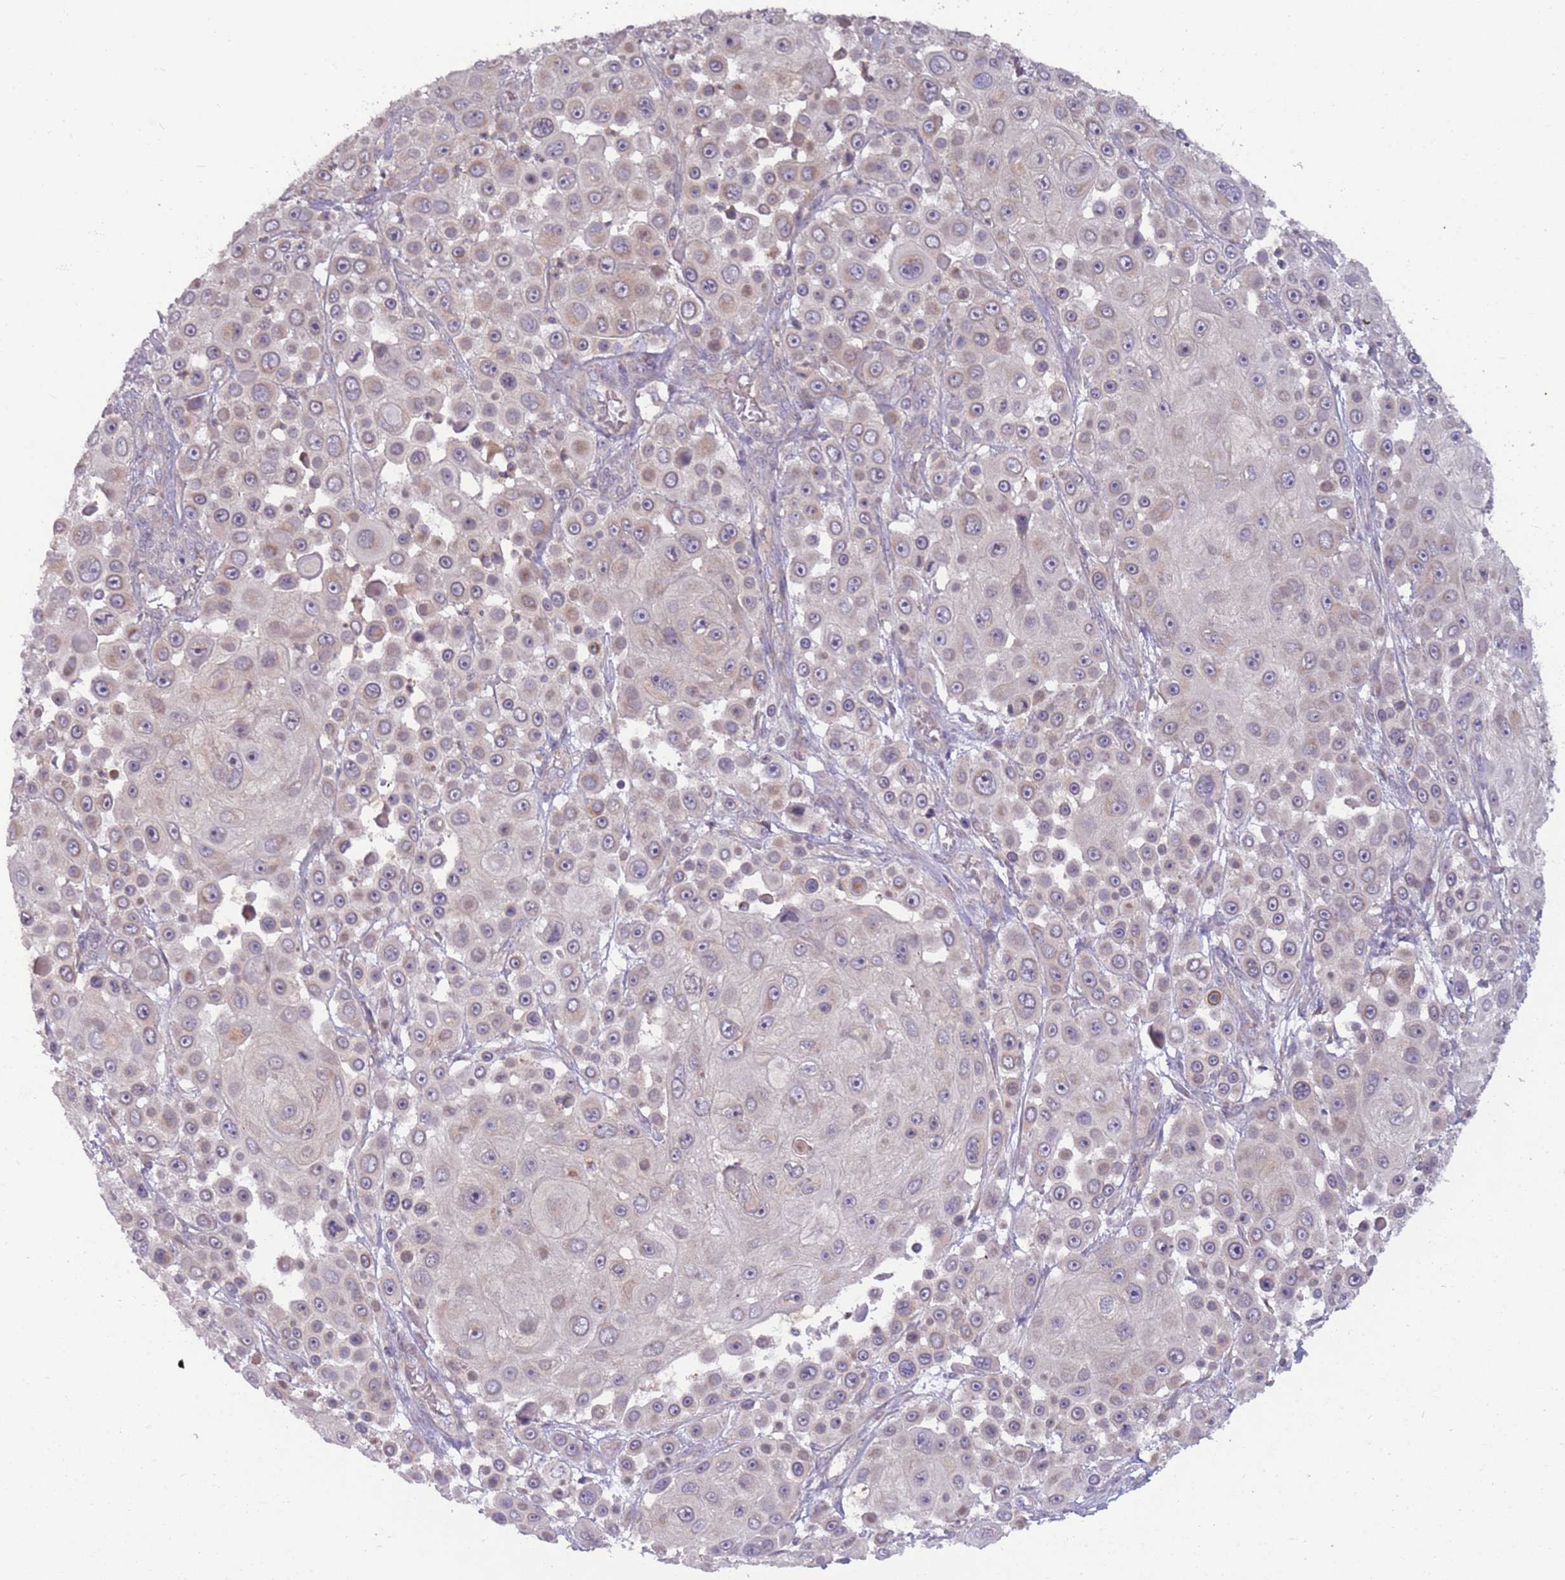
{"staining": {"intensity": "weak", "quantity": "<25%", "location": "cytoplasmic/membranous"}, "tissue": "skin cancer", "cell_type": "Tumor cells", "image_type": "cancer", "snomed": [{"axis": "morphology", "description": "Squamous cell carcinoma, NOS"}, {"axis": "topography", "description": "Skin"}], "caption": "Histopathology image shows no protein positivity in tumor cells of squamous cell carcinoma (skin) tissue.", "gene": "DTD2", "patient": {"sex": "male", "age": 67}}